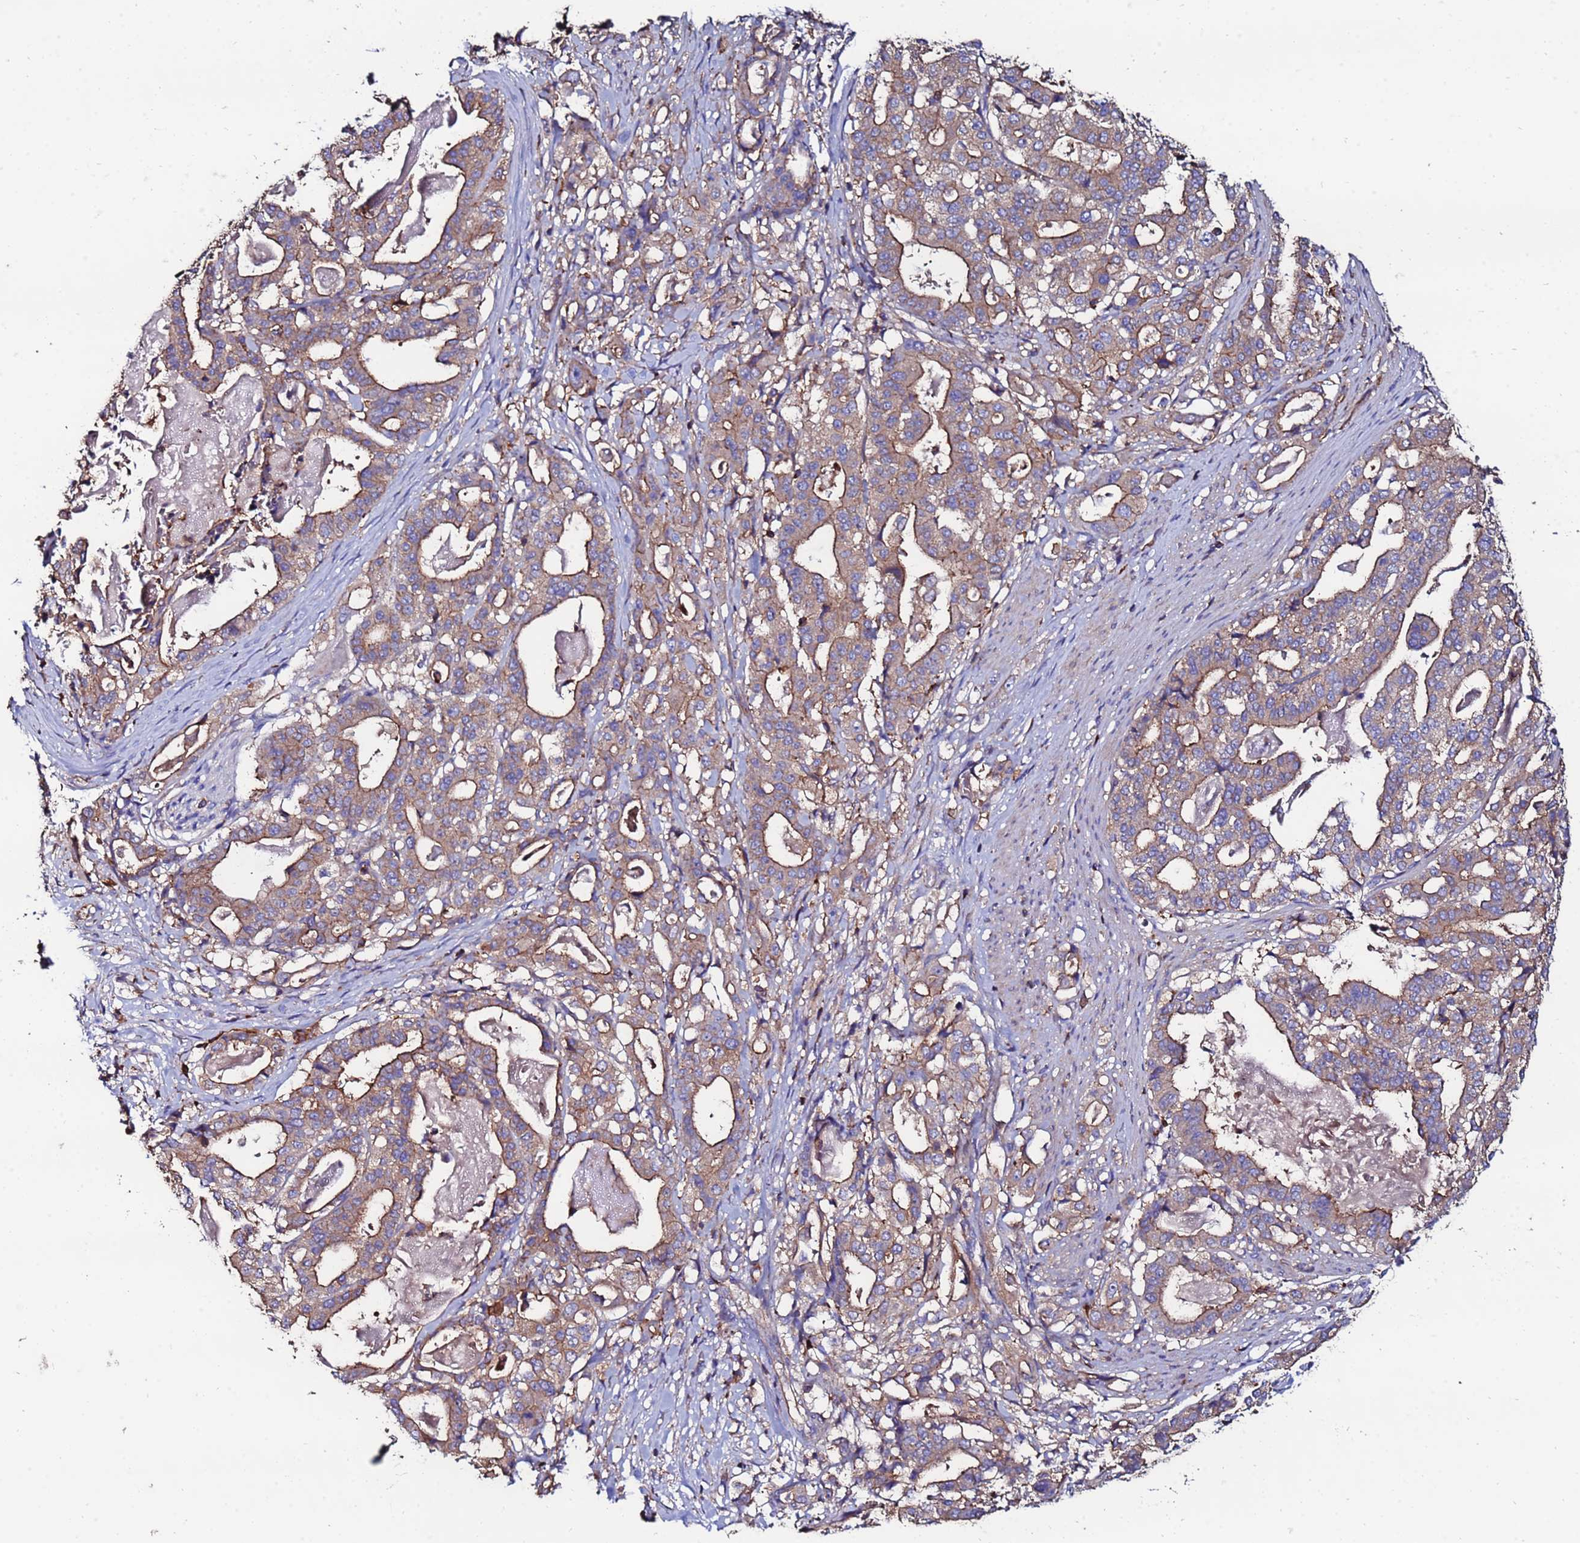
{"staining": {"intensity": "moderate", "quantity": ">75%", "location": "cytoplasmic/membranous"}, "tissue": "stomach cancer", "cell_type": "Tumor cells", "image_type": "cancer", "snomed": [{"axis": "morphology", "description": "Adenocarcinoma, NOS"}, {"axis": "topography", "description": "Stomach"}], "caption": "The histopathology image reveals staining of stomach adenocarcinoma, revealing moderate cytoplasmic/membranous protein expression (brown color) within tumor cells.", "gene": "POTEE", "patient": {"sex": "male", "age": 48}}